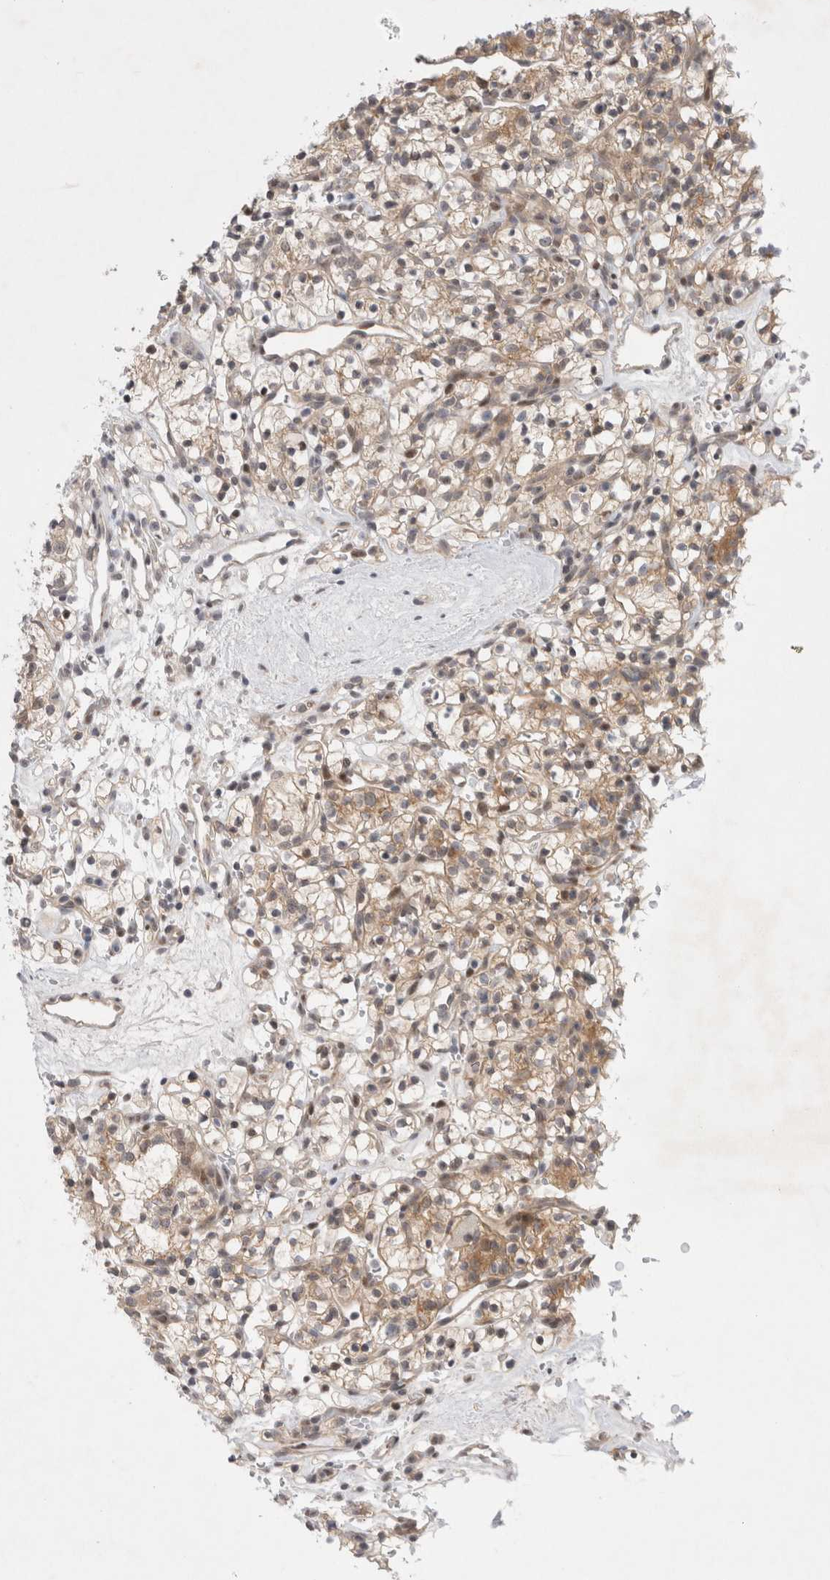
{"staining": {"intensity": "weak", "quantity": ">75%", "location": "cytoplasmic/membranous"}, "tissue": "renal cancer", "cell_type": "Tumor cells", "image_type": "cancer", "snomed": [{"axis": "morphology", "description": "Adenocarcinoma, NOS"}, {"axis": "topography", "description": "Kidney"}], "caption": "Adenocarcinoma (renal) stained with a protein marker exhibits weak staining in tumor cells.", "gene": "WIPF2", "patient": {"sex": "female", "age": 57}}